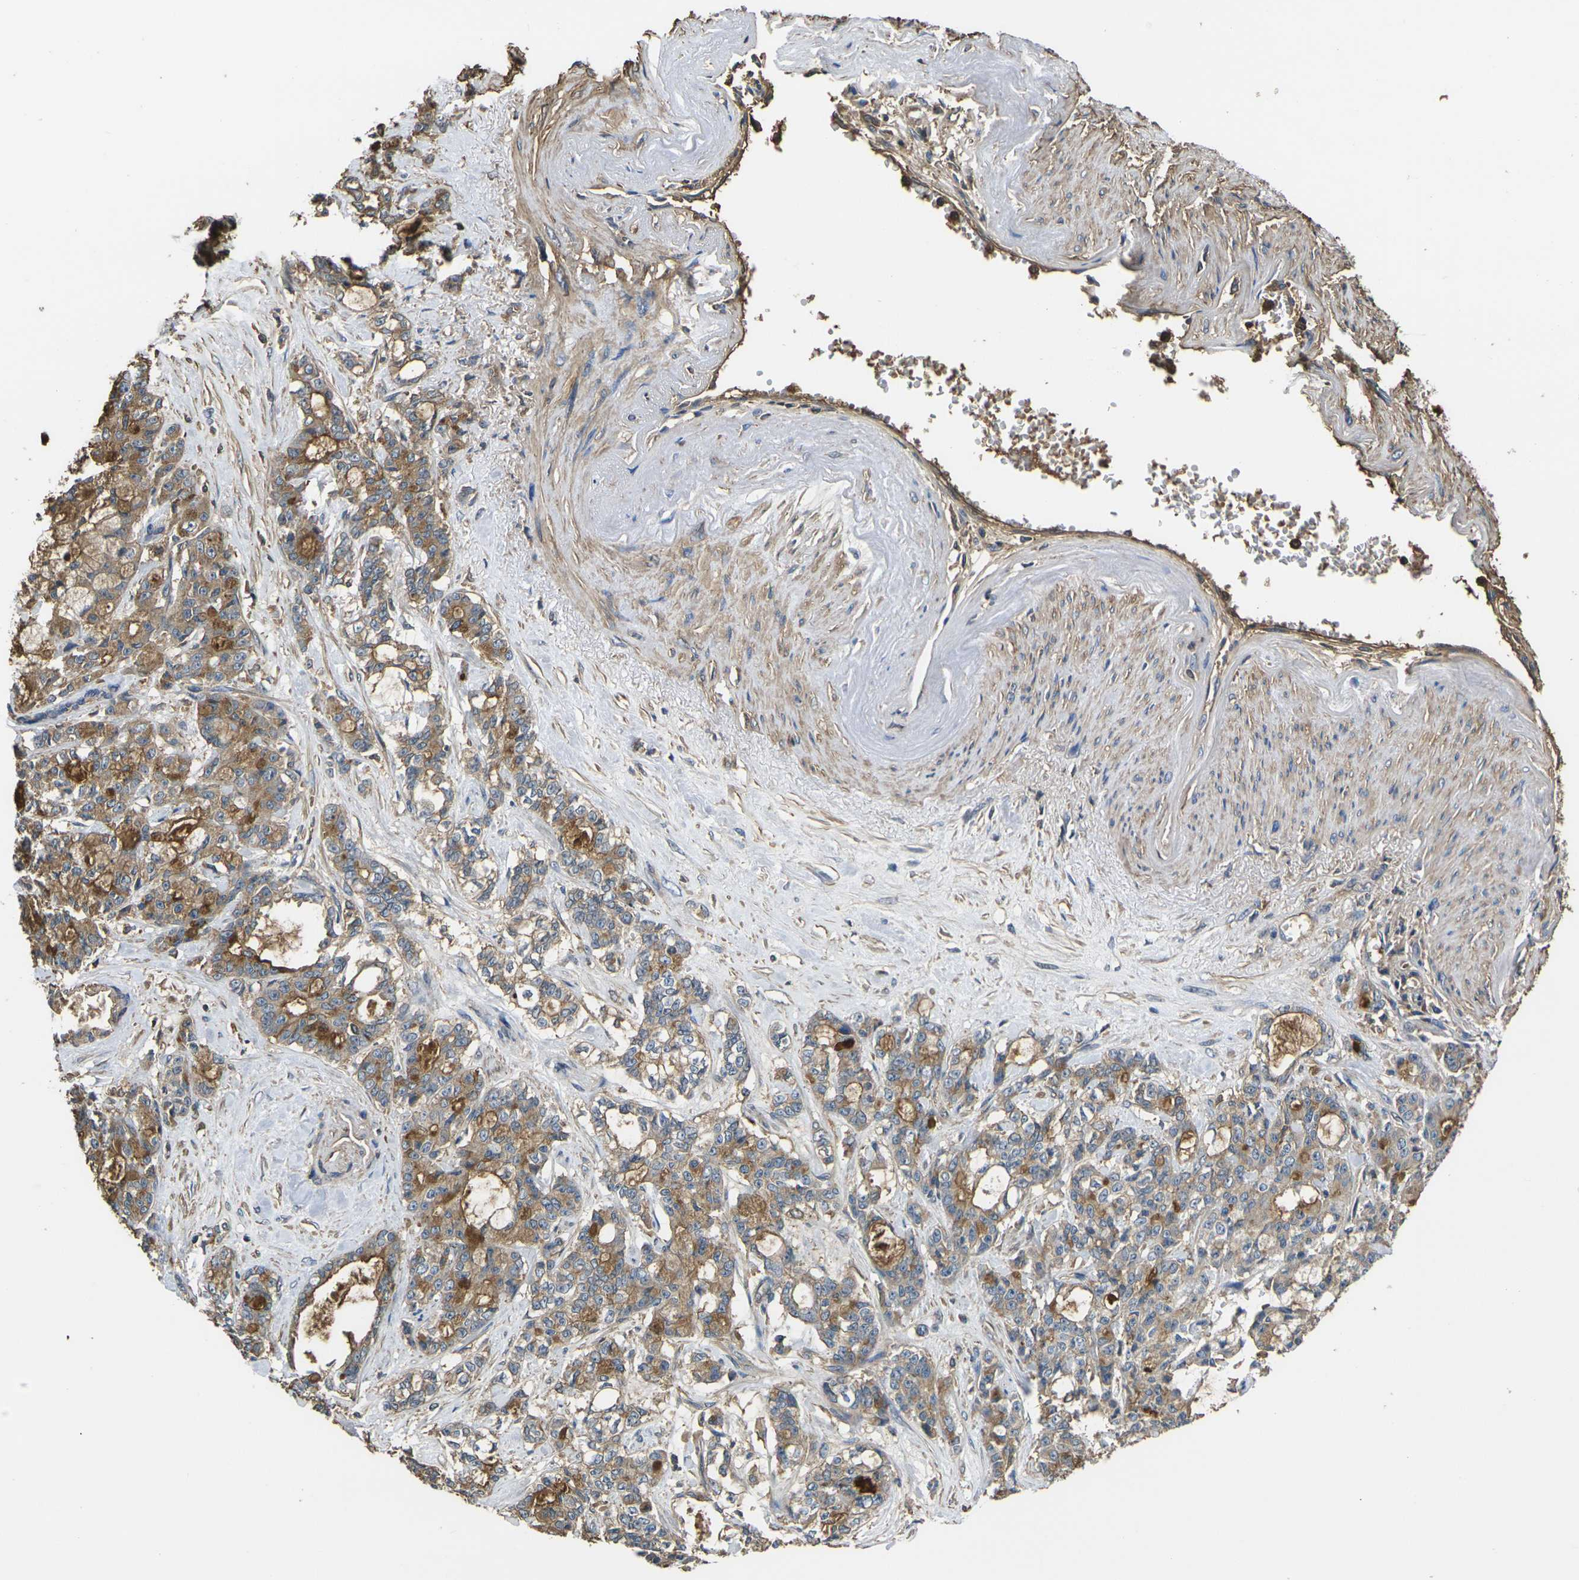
{"staining": {"intensity": "moderate", "quantity": ">75%", "location": "cytoplasmic/membranous"}, "tissue": "pancreatic cancer", "cell_type": "Tumor cells", "image_type": "cancer", "snomed": [{"axis": "morphology", "description": "Adenocarcinoma, NOS"}, {"axis": "topography", "description": "Pancreas"}], "caption": "Pancreatic cancer (adenocarcinoma) stained for a protein shows moderate cytoplasmic/membranous positivity in tumor cells.", "gene": "HSPG2", "patient": {"sex": "female", "age": 73}}